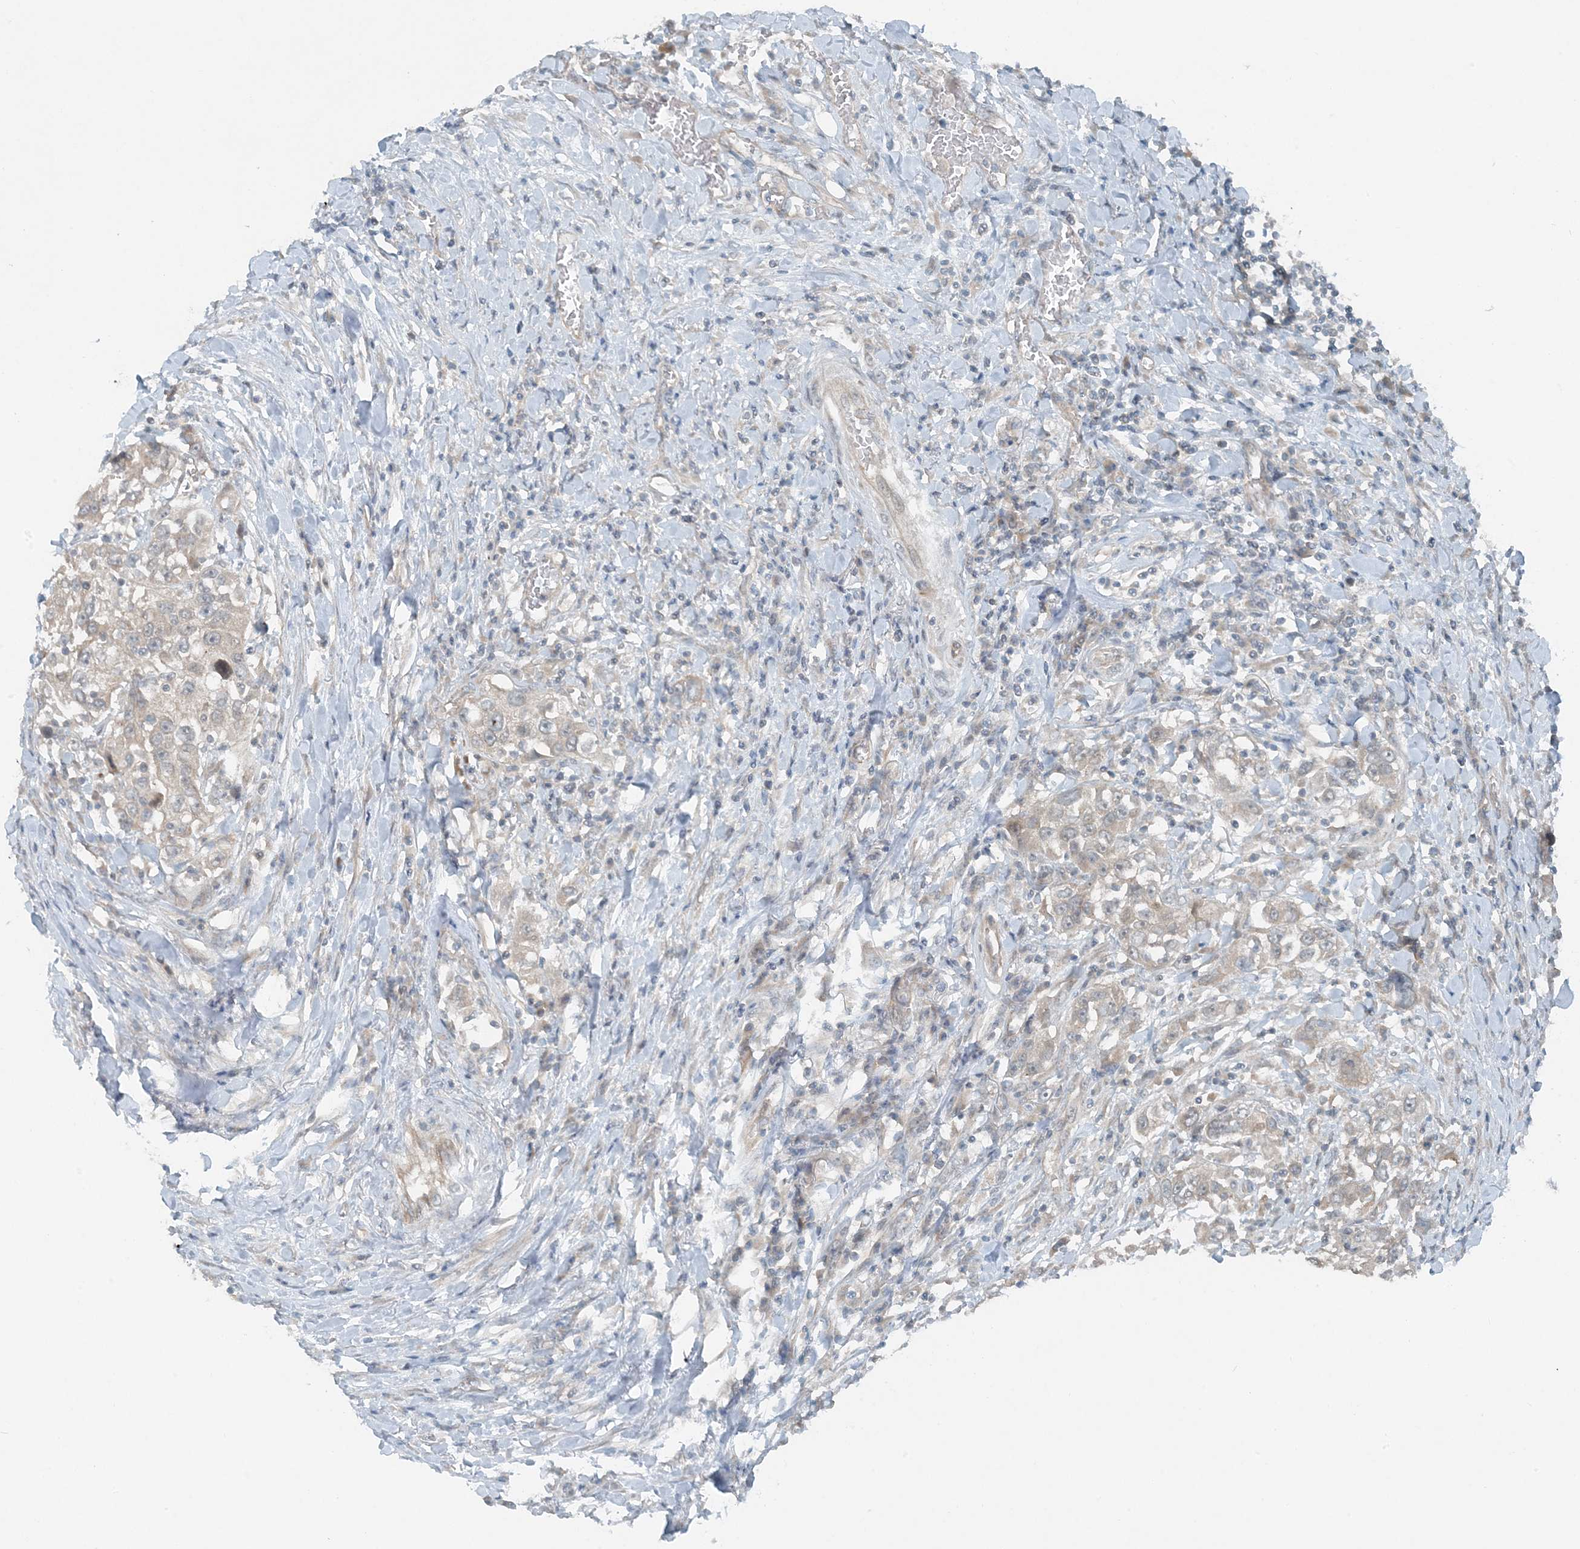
{"staining": {"intensity": "weak", "quantity": "<25%", "location": "cytoplasmic/membranous"}, "tissue": "urothelial cancer", "cell_type": "Tumor cells", "image_type": "cancer", "snomed": [{"axis": "morphology", "description": "Urothelial carcinoma, High grade"}, {"axis": "topography", "description": "Urinary bladder"}], "caption": "Urothelial cancer was stained to show a protein in brown. There is no significant expression in tumor cells.", "gene": "MITD1", "patient": {"sex": "female", "age": 80}}